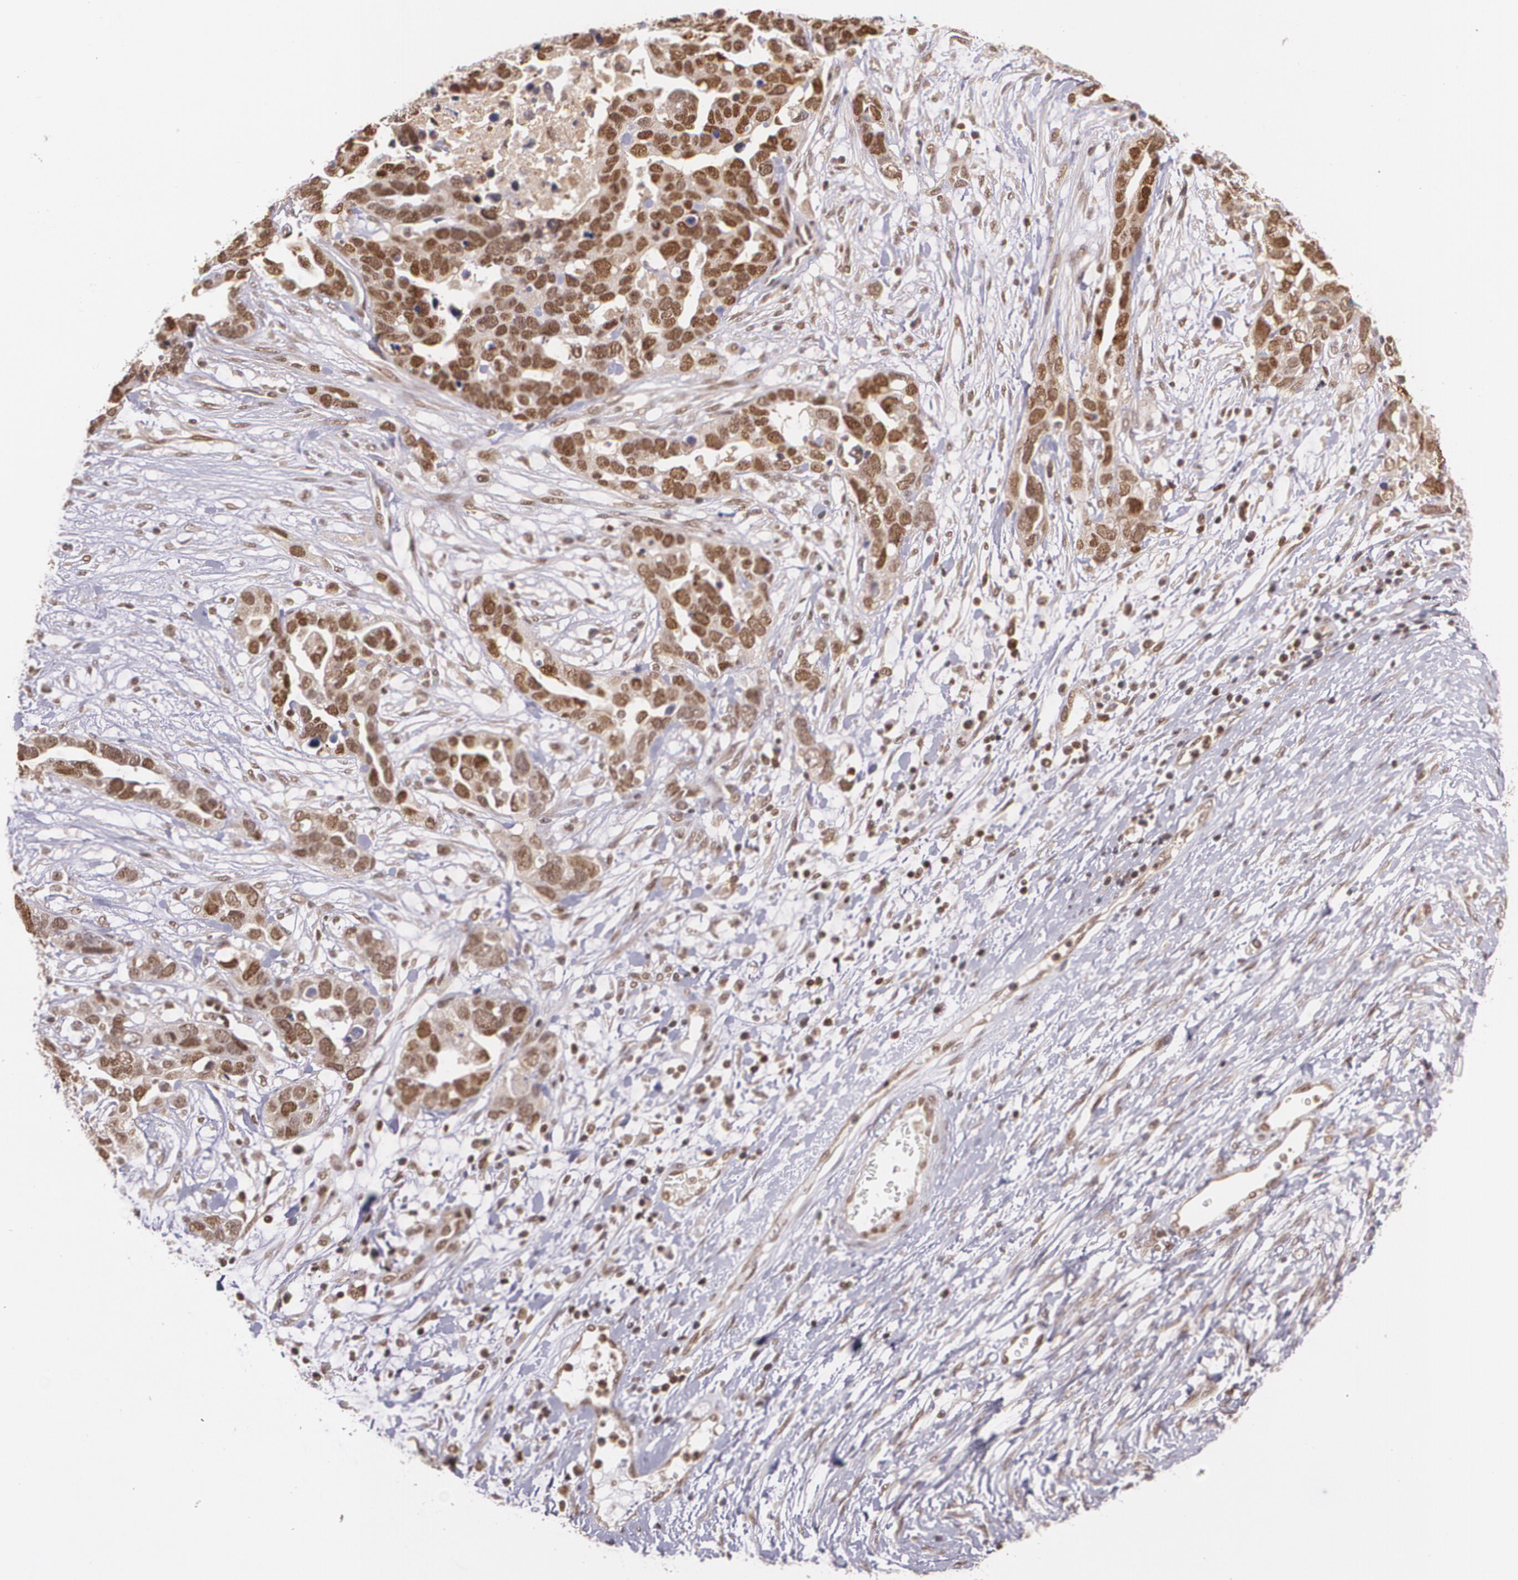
{"staining": {"intensity": "moderate", "quantity": ">75%", "location": "cytoplasmic/membranous,nuclear"}, "tissue": "ovarian cancer", "cell_type": "Tumor cells", "image_type": "cancer", "snomed": [{"axis": "morphology", "description": "Cystadenocarcinoma, serous, NOS"}, {"axis": "topography", "description": "Ovary"}], "caption": "Tumor cells show moderate cytoplasmic/membranous and nuclear positivity in about >75% of cells in ovarian cancer.", "gene": "CUL2", "patient": {"sex": "female", "age": 54}}